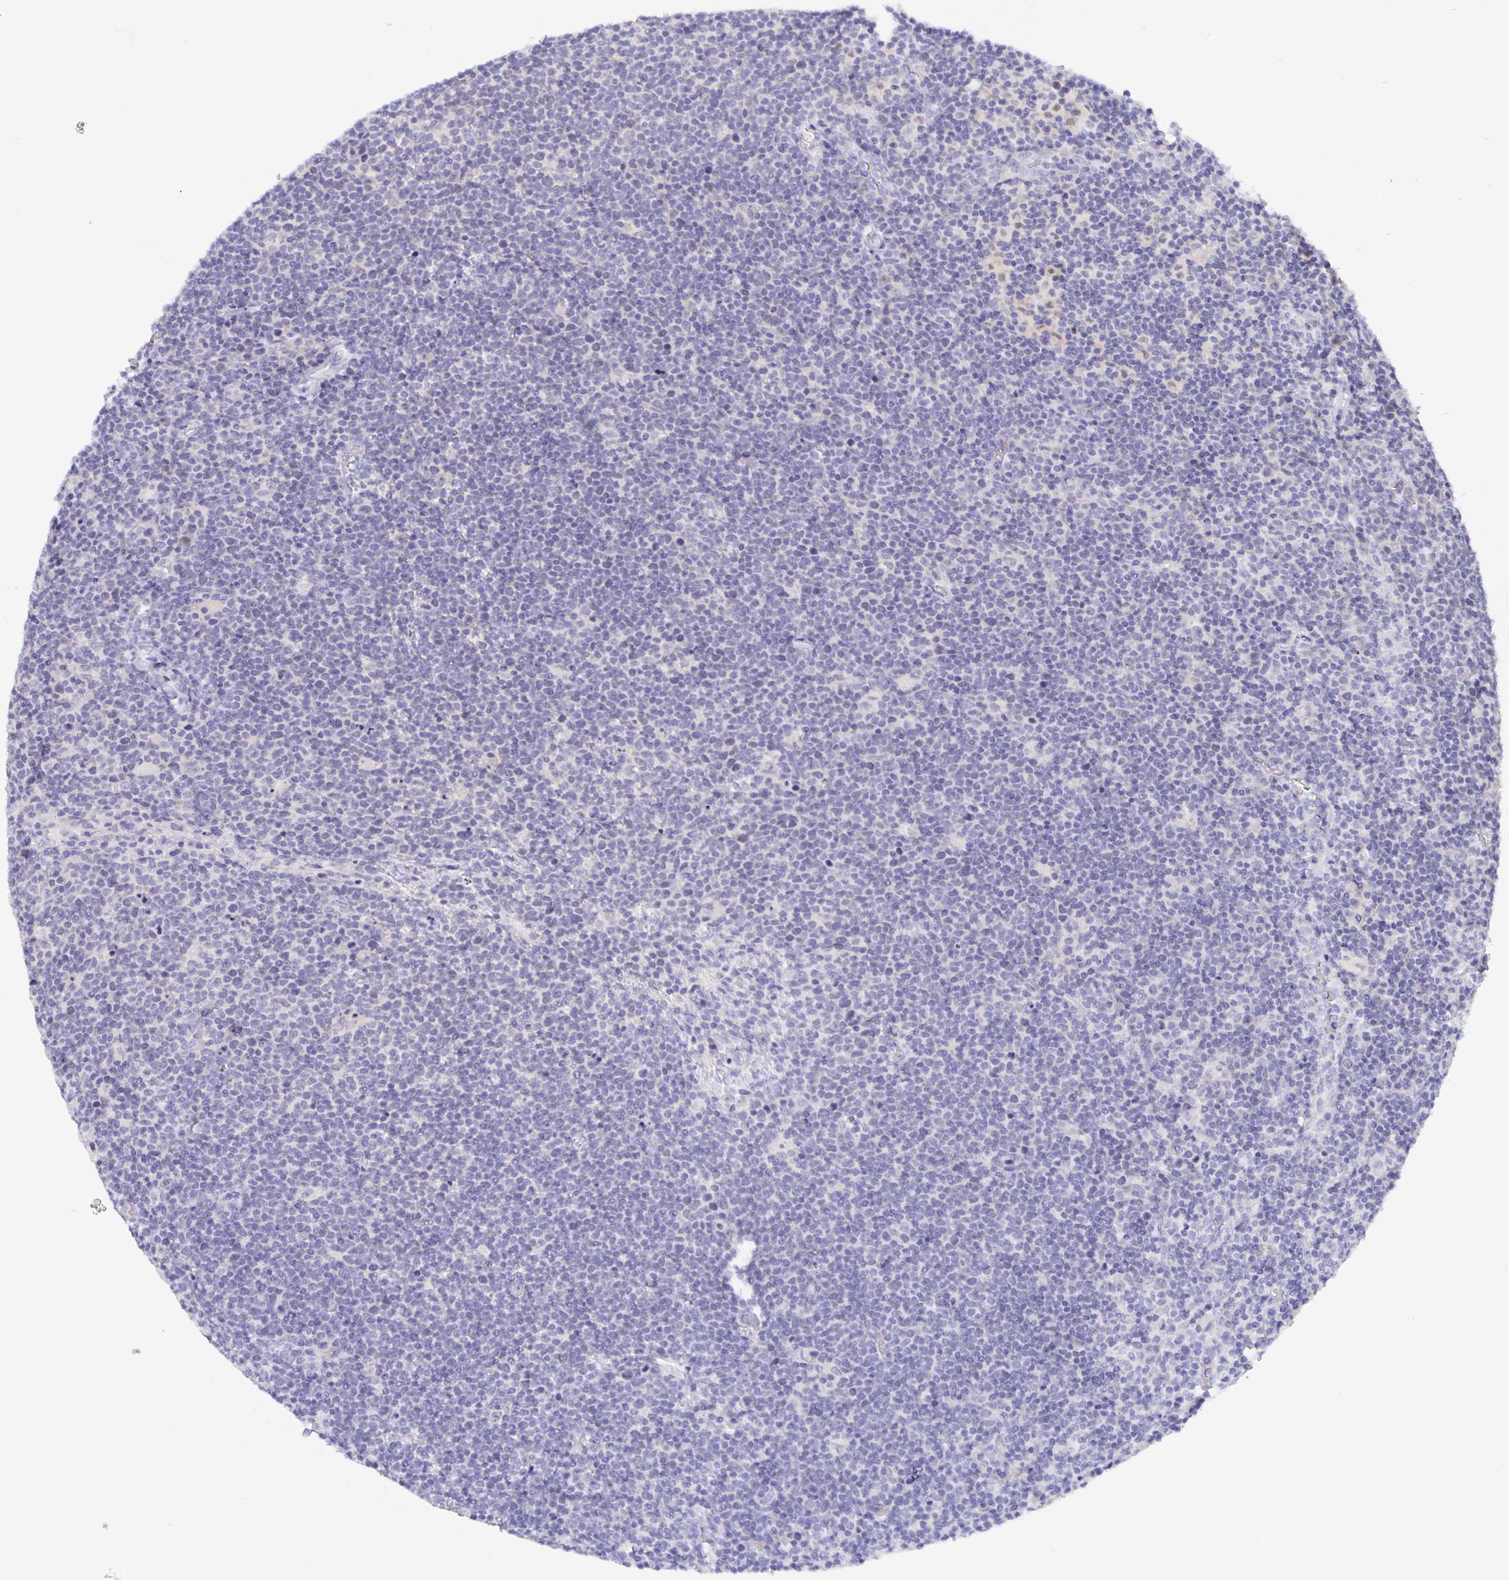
{"staining": {"intensity": "negative", "quantity": "none", "location": "none"}, "tissue": "lymphoma", "cell_type": "Tumor cells", "image_type": "cancer", "snomed": [{"axis": "morphology", "description": "Malignant lymphoma, non-Hodgkin's type, High grade"}, {"axis": "topography", "description": "Lymph node"}], "caption": "Immunohistochemical staining of human malignant lymphoma, non-Hodgkin's type (high-grade) shows no significant positivity in tumor cells.", "gene": "ERMN", "patient": {"sex": "male", "age": 61}}